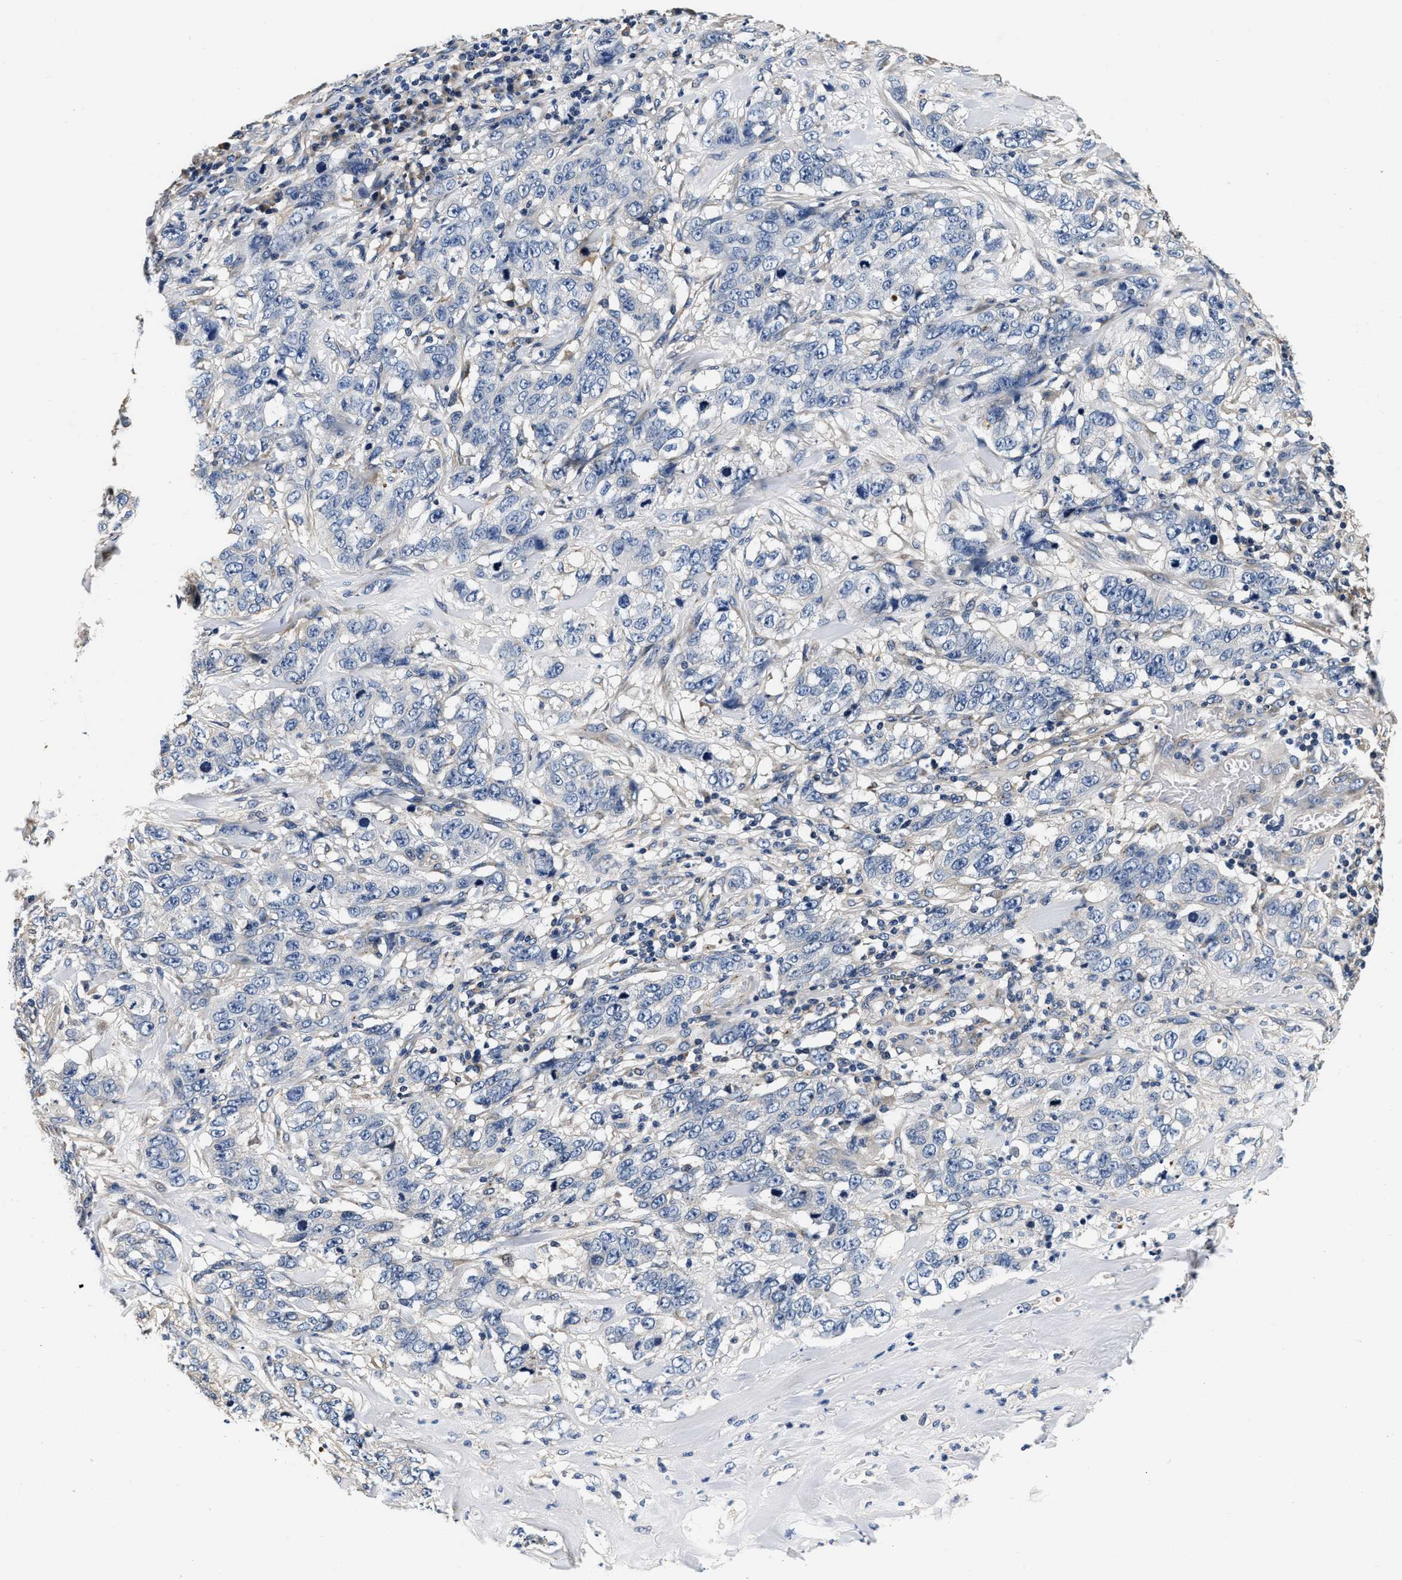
{"staining": {"intensity": "negative", "quantity": "none", "location": "none"}, "tissue": "stomach cancer", "cell_type": "Tumor cells", "image_type": "cancer", "snomed": [{"axis": "morphology", "description": "Adenocarcinoma, NOS"}, {"axis": "topography", "description": "Stomach"}], "caption": "Tumor cells show no significant staining in adenocarcinoma (stomach).", "gene": "ABCG8", "patient": {"sex": "male", "age": 48}}